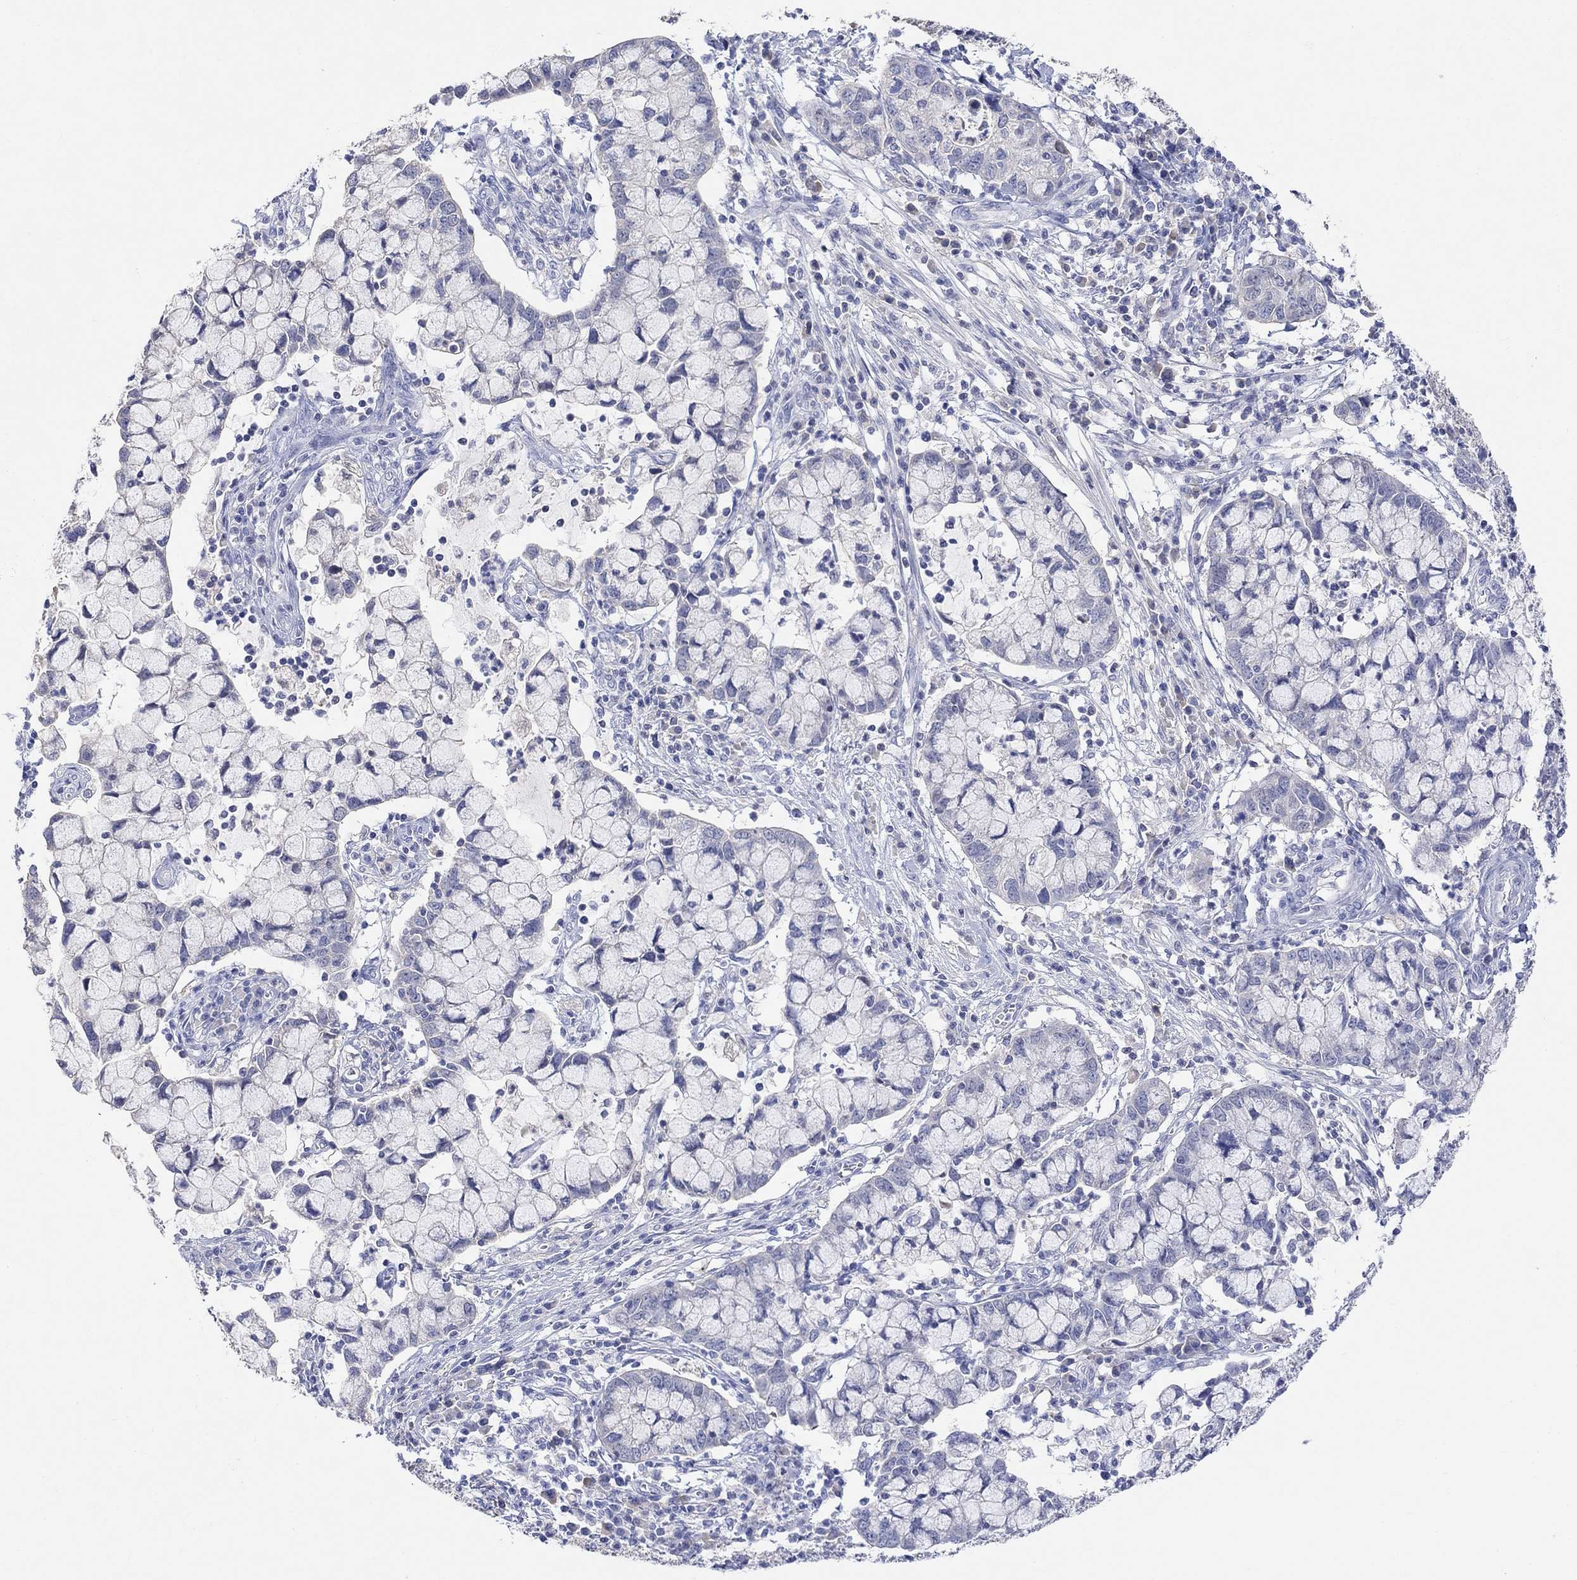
{"staining": {"intensity": "negative", "quantity": "none", "location": "none"}, "tissue": "cervical cancer", "cell_type": "Tumor cells", "image_type": "cancer", "snomed": [{"axis": "morphology", "description": "Adenocarcinoma, NOS"}, {"axis": "topography", "description": "Cervix"}], "caption": "DAB immunohistochemical staining of adenocarcinoma (cervical) reveals no significant positivity in tumor cells.", "gene": "TYR", "patient": {"sex": "female", "age": 40}}